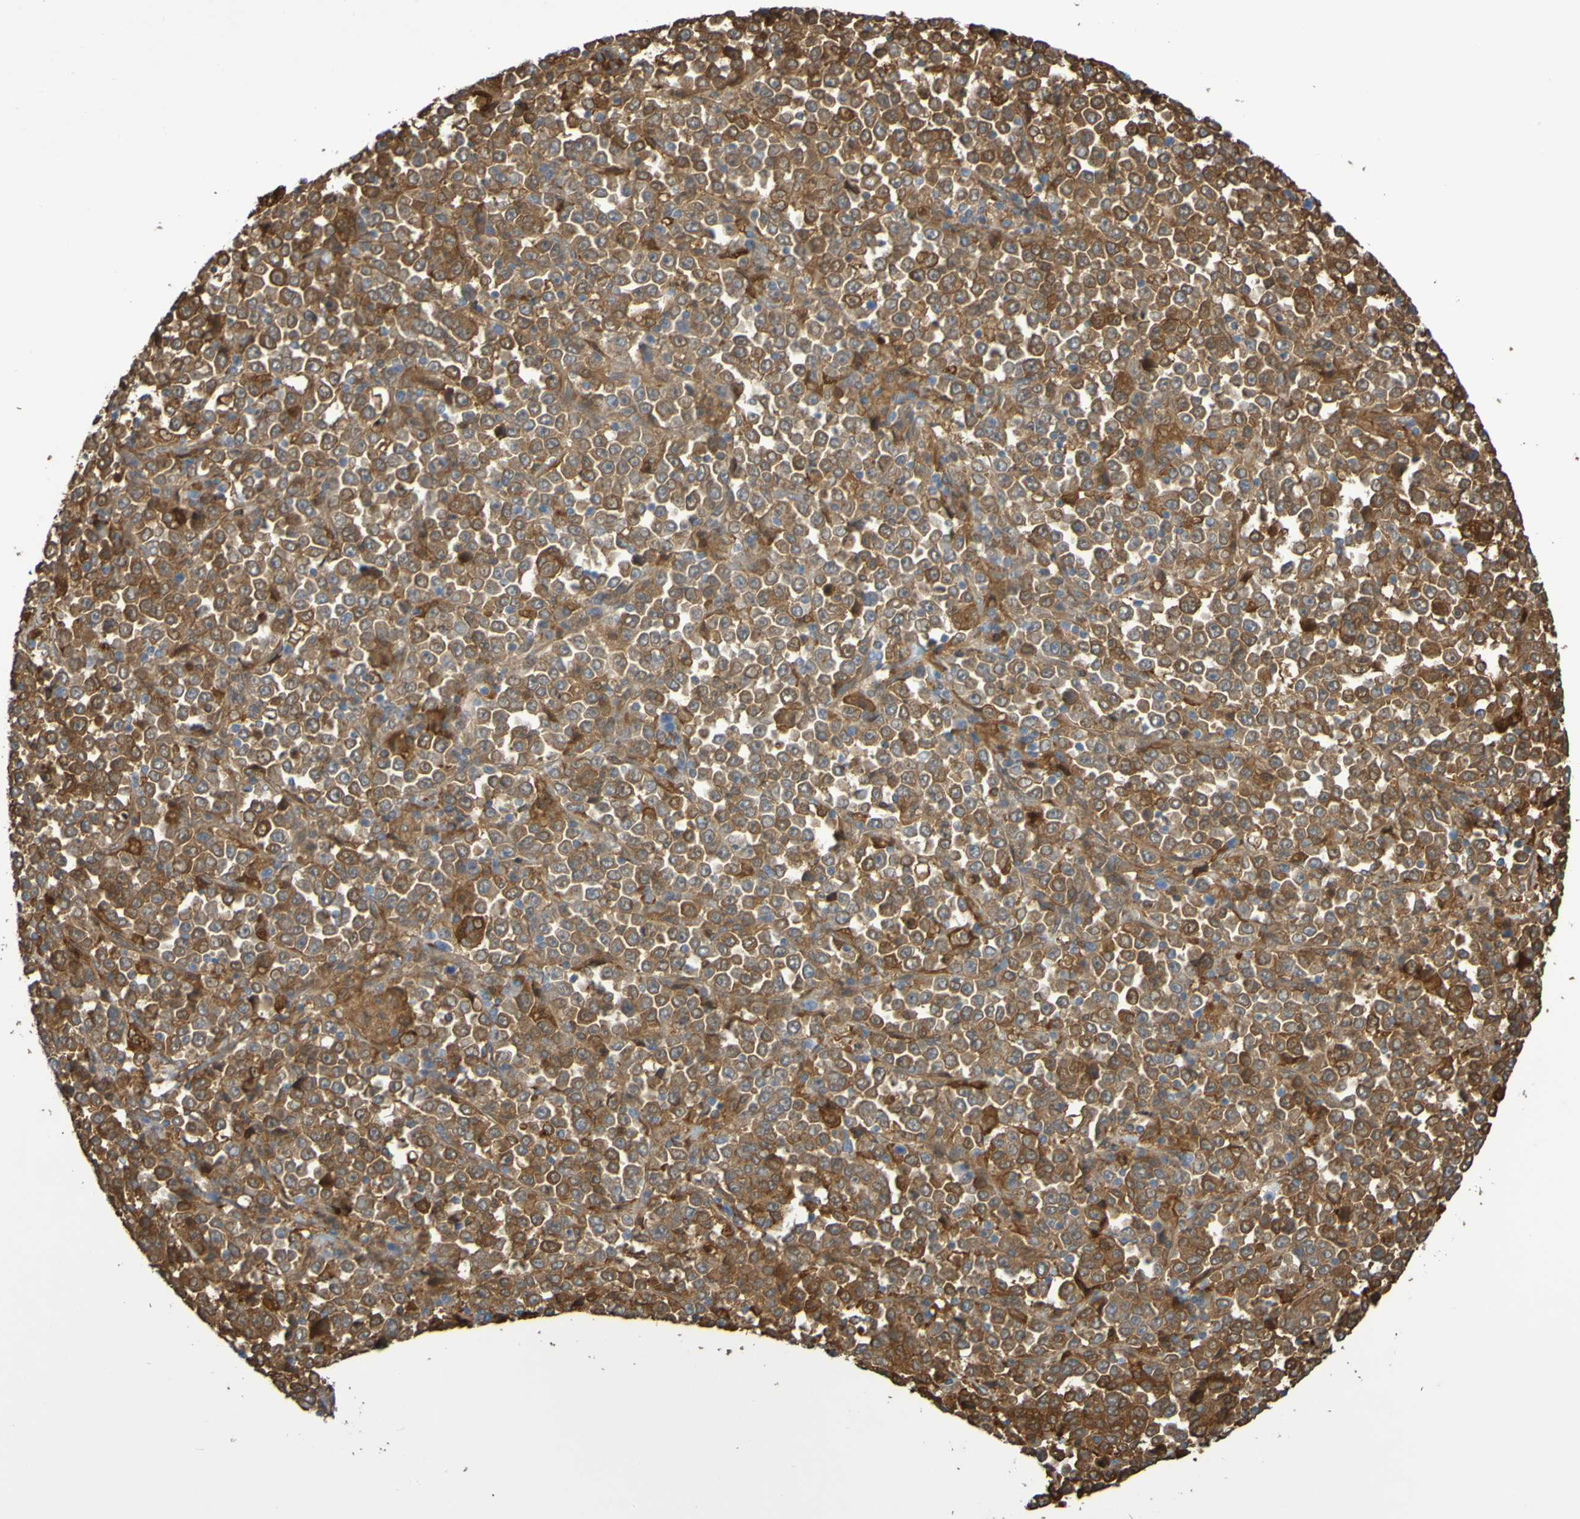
{"staining": {"intensity": "moderate", "quantity": ">75%", "location": "cytoplasmic/membranous"}, "tissue": "stomach cancer", "cell_type": "Tumor cells", "image_type": "cancer", "snomed": [{"axis": "morphology", "description": "Normal tissue, NOS"}, {"axis": "morphology", "description": "Adenocarcinoma, NOS"}, {"axis": "topography", "description": "Stomach, upper"}, {"axis": "topography", "description": "Stomach"}], "caption": "IHC photomicrograph of stomach cancer stained for a protein (brown), which exhibits medium levels of moderate cytoplasmic/membranous positivity in about >75% of tumor cells.", "gene": "SERPINB6", "patient": {"sex": "male", "age": 59}}